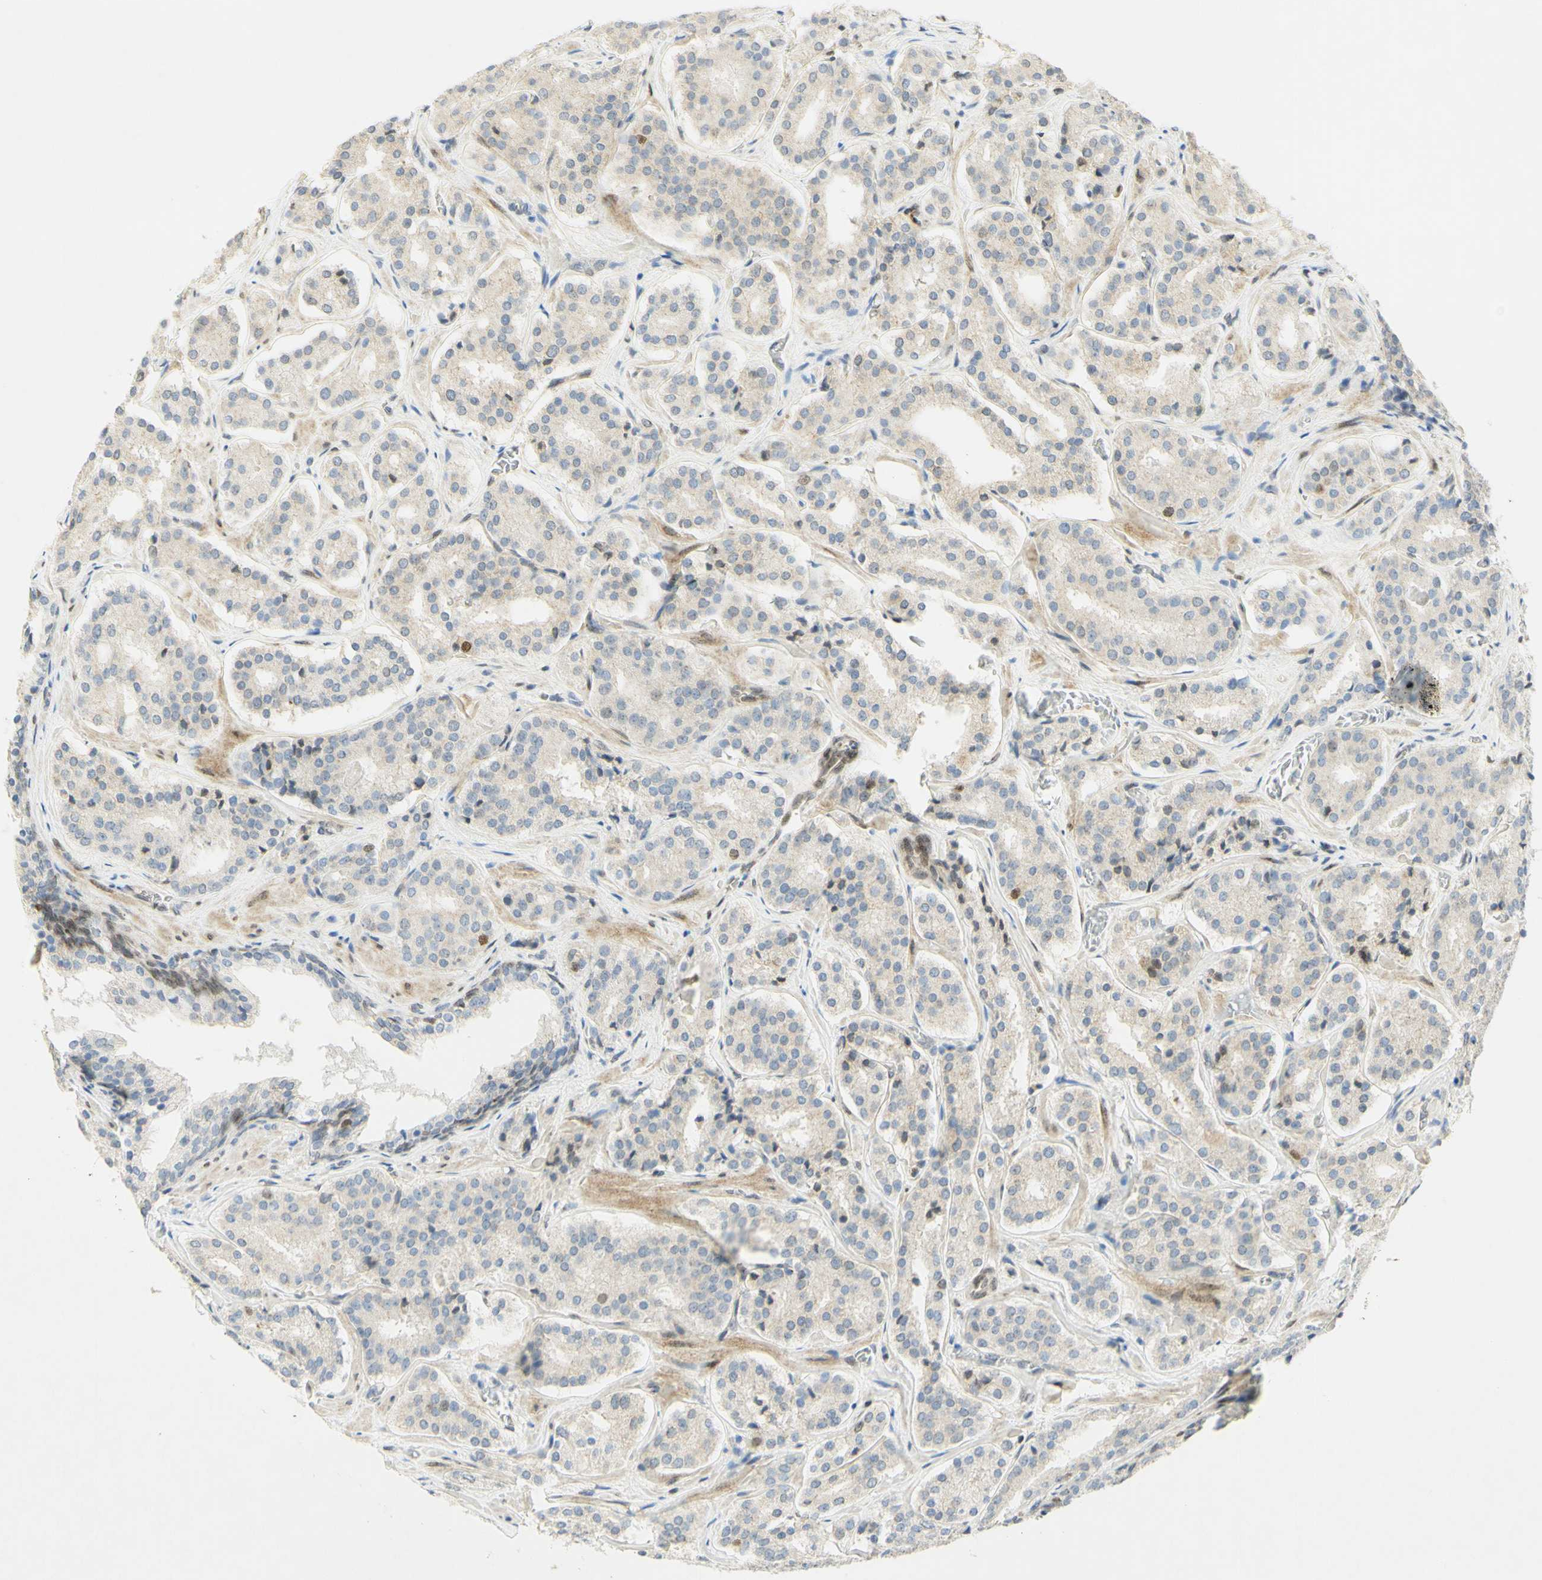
{"staining": {"intensity": "negative", "quantity": "none", "location": "none"}, "tissue": "prostate cancer", "cell_type": "Tumor cells", "image_type": "cancer", "snomed": [{"axis": "morphology", "description": "Adenocarcinoma, High grade"}, {"axis": "topography", "description": "Prostate"}], "caption": "A high-resolution histopathology image shows immunohistochemistry staining of adenocarcinoma (high-grade) (prostate), which reveals no significant expression in tumor cells.", "gene": "E2F1", "patient": {"sex": "male", "age": 60}}